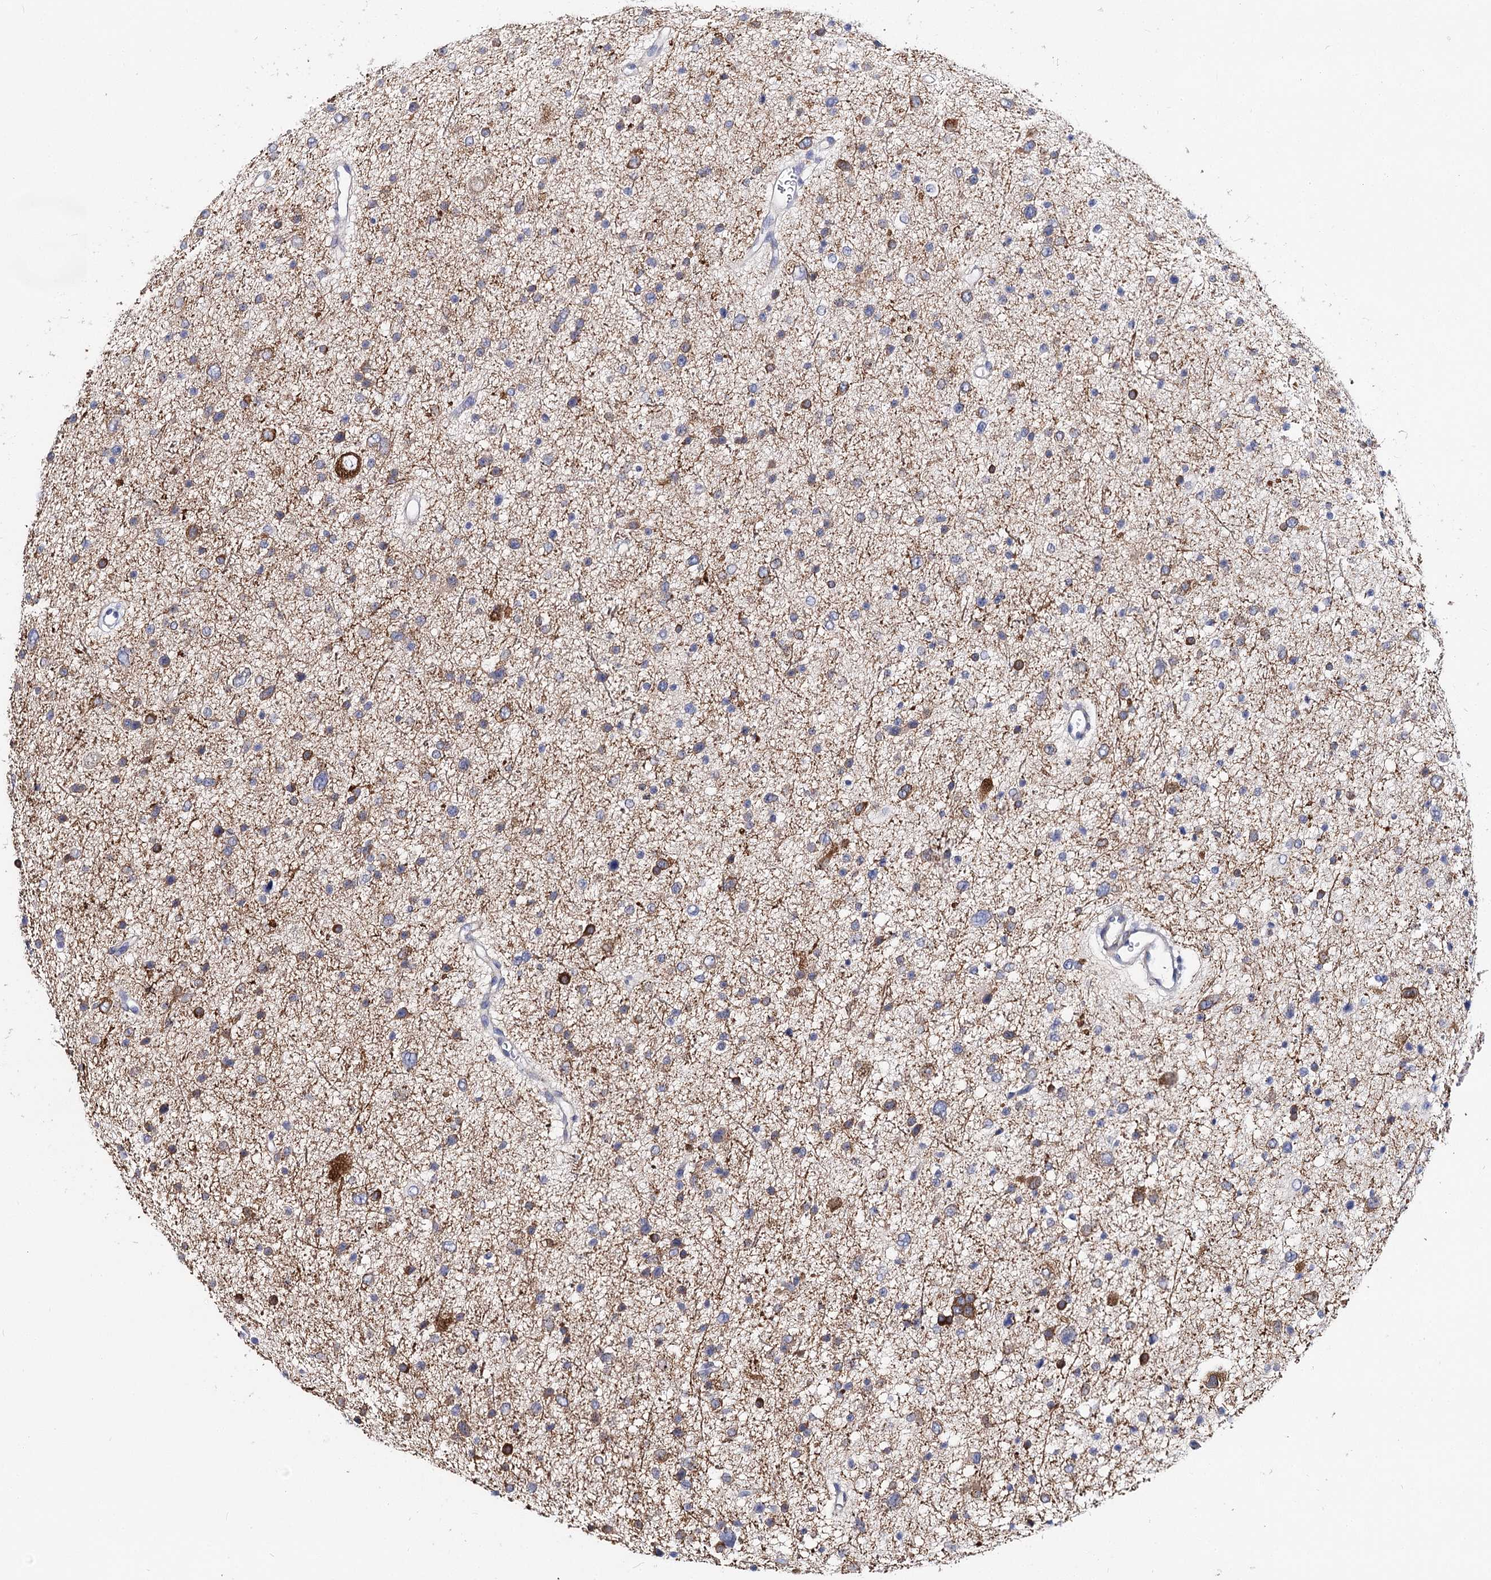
{"staining": {"intensity": "moderate", "quantity": "<25%", "location": "cytoplasmic/membranous"}, "tissue": "glioma", "cell_type": "Tumor cells", "image_type": "cancer", "snomed": [{"axis": "morphology", "description": "Glioma, malignant, Low grade"}, {"axis": "topography", "description": "Brain"}], "caption": "IHC micrograph of neoplastic tissue: malignant low-grade glioma stained using IHC demonstrates low levels of moderate protein expression localized specifically in the cytoplasmic/membranous of tumor cells, appearing as a cytoplasmic/membranous brown color.", "gene": "TEX12", "patient": {"sex": "female", "age": 37}}